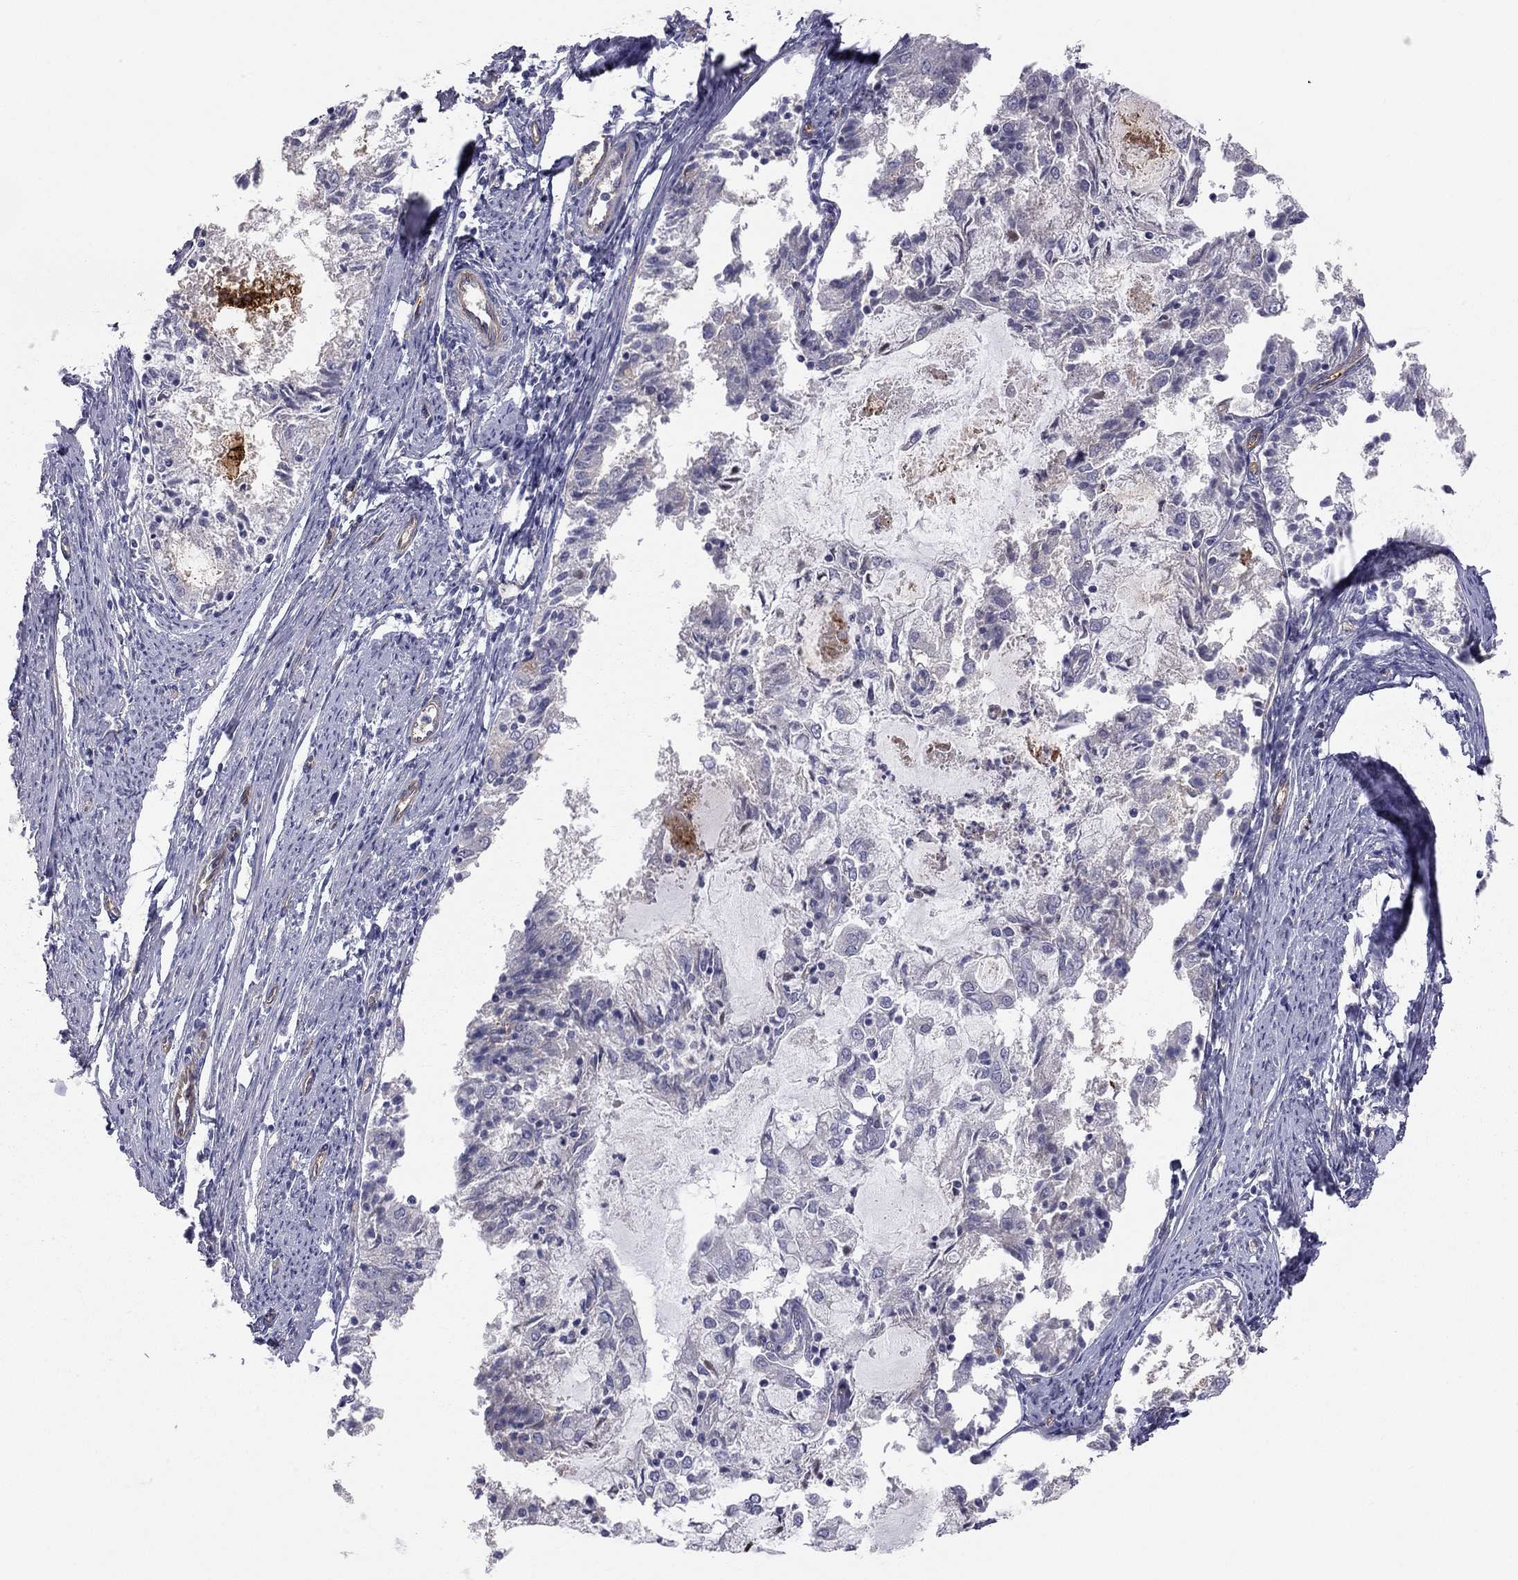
{"staining": {"intensity": "negative", "quantity": "none", "location": "none"}, "tissue": "endometrial cancer", "cell_type": "Tumor cells", "image_type": "cancer", "snomed": [{"axis": "morphology", "description": "Adenocarcinoma, NOS"}, {"axis": "topography", "description": "Endometrium"}], "caption": "This is an immunohistochemistry micrograph of adenocarcinoma (endometrial). There is no positivity in tumor cells.", "gene": "GPRC5B", "patient": {"sex": "female", "age": 57}}